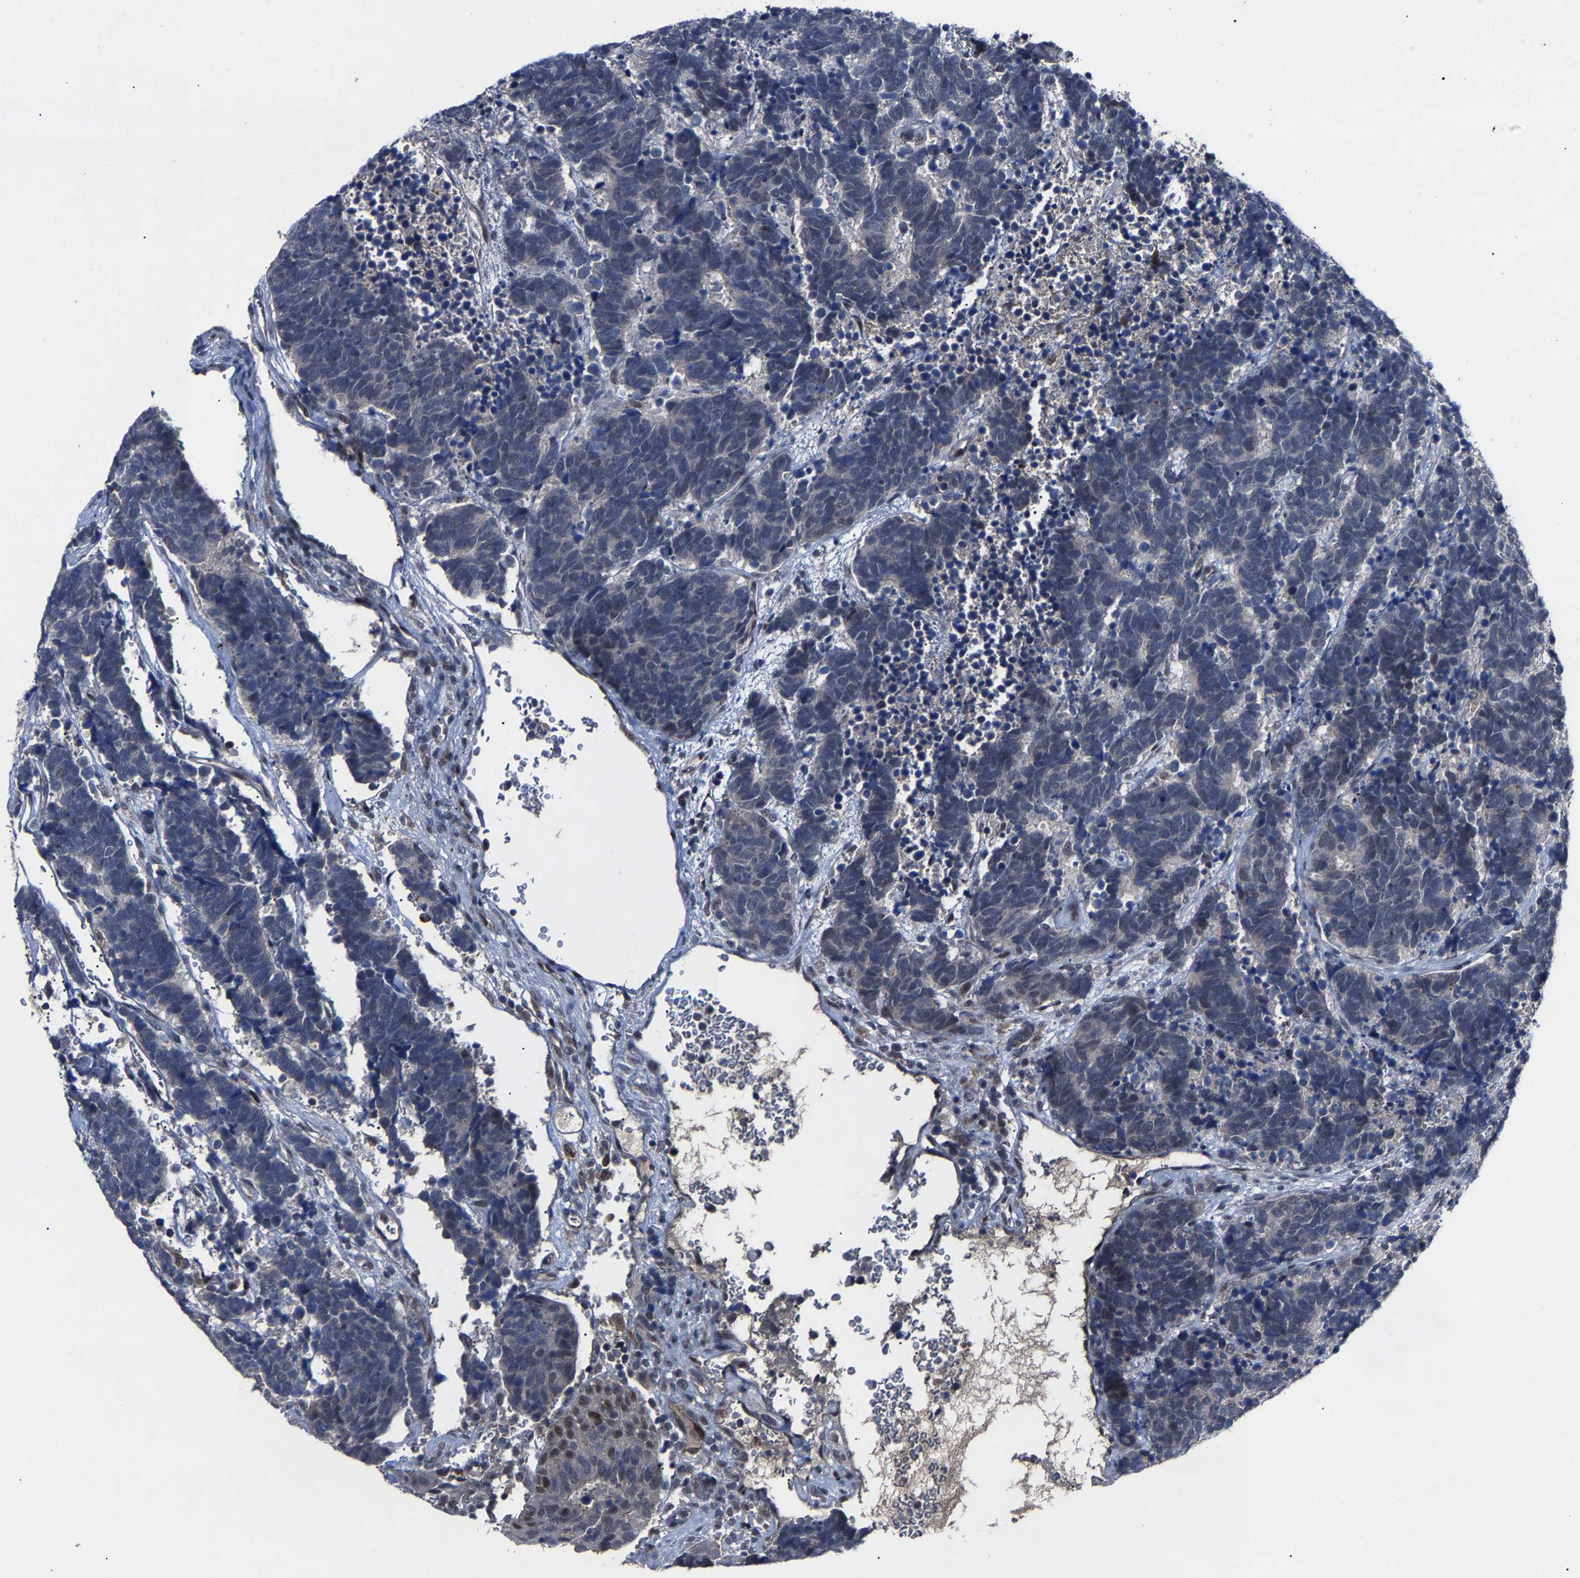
{"staining": {"intensity": "negative", "quantity": "none", "location": "none"}, "tissue": "carcinoid", "cell_type": "Tumor cells", "image_type": "cancer", "snomed": [{"axis": "morphology", "description": "Carcinoma, NOS"}, {"axis": "morphology", "description": "Carcinoid, malignant, NOS"}, {"axis": "topography", "description": "Urinary bladder"}], "caption": "Immunohistochemistry (IHC) histopathology image of carcinoid stained for a protein (brown), which reveals no expression in tumor cells.", "gene": "LSM8", "patient": {"sex": "male", "age": 57}}